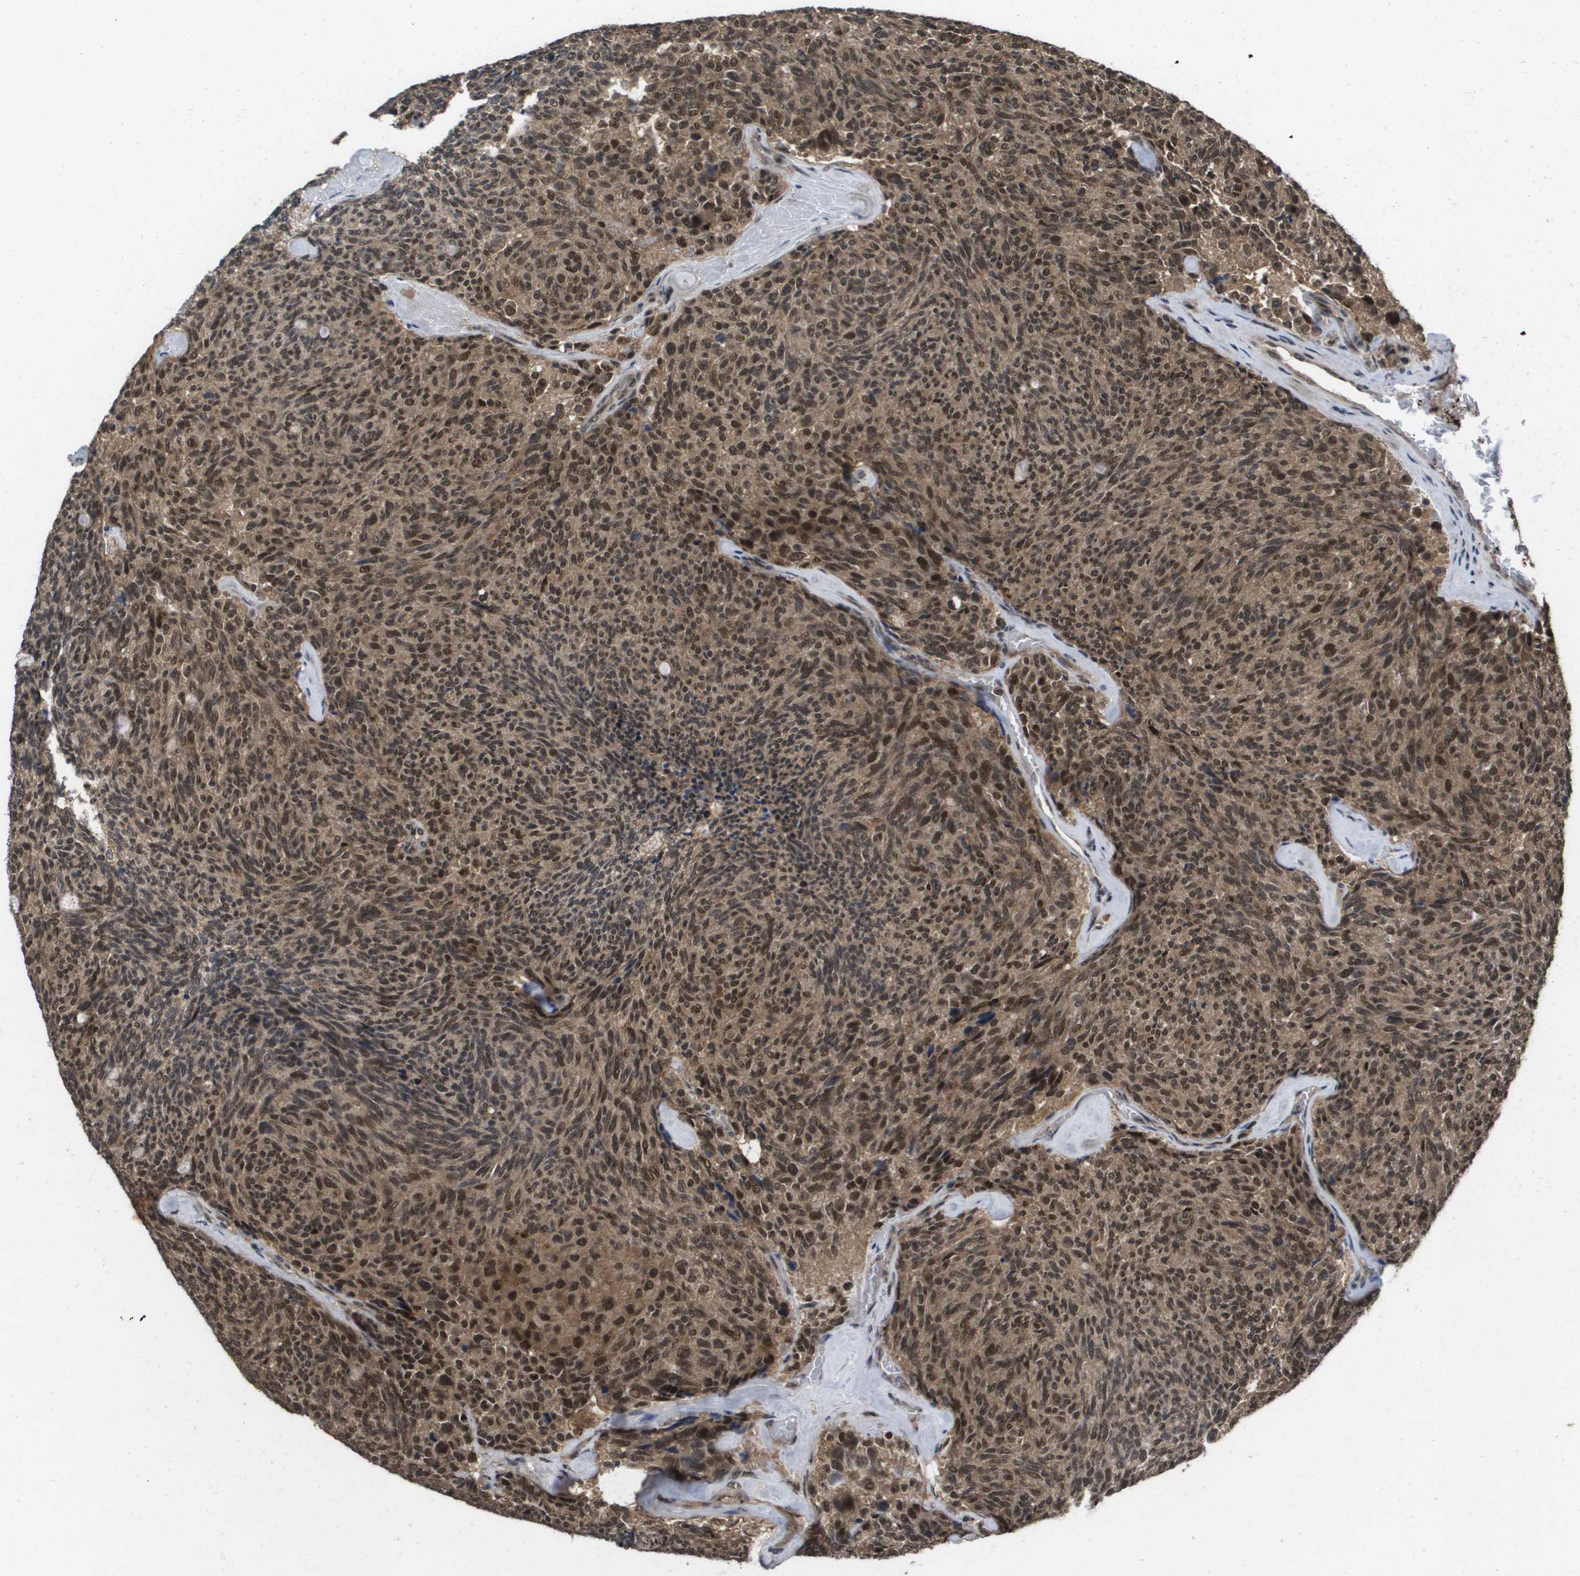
{"staining": {"intensity": "strong", "quantity": ">75%", "location": "cytoplasmic/membranous,nuclear"}, "tissue": "carcinoid", "cell_type": "Tumor cells", "image_type": "cancer", "snomed": [{"axis": "morphology", "description": "Carcinoid, malignant, NOS"}, {"axis": "topography", "description": "Pancreas"}], "caption": "High-magnification brightfield microscopy of carcinoid stained with DAB (3,3'-diaminobenzidine) (brown) and counterstained with hematoxylin (blue). tumor cells exhibit strong cytoplasmic/membranous and nuclear positivity is seen in about>75% of cells.", "gene": "AMBRA1", "patient": {"sex": "female", "age": 54}}